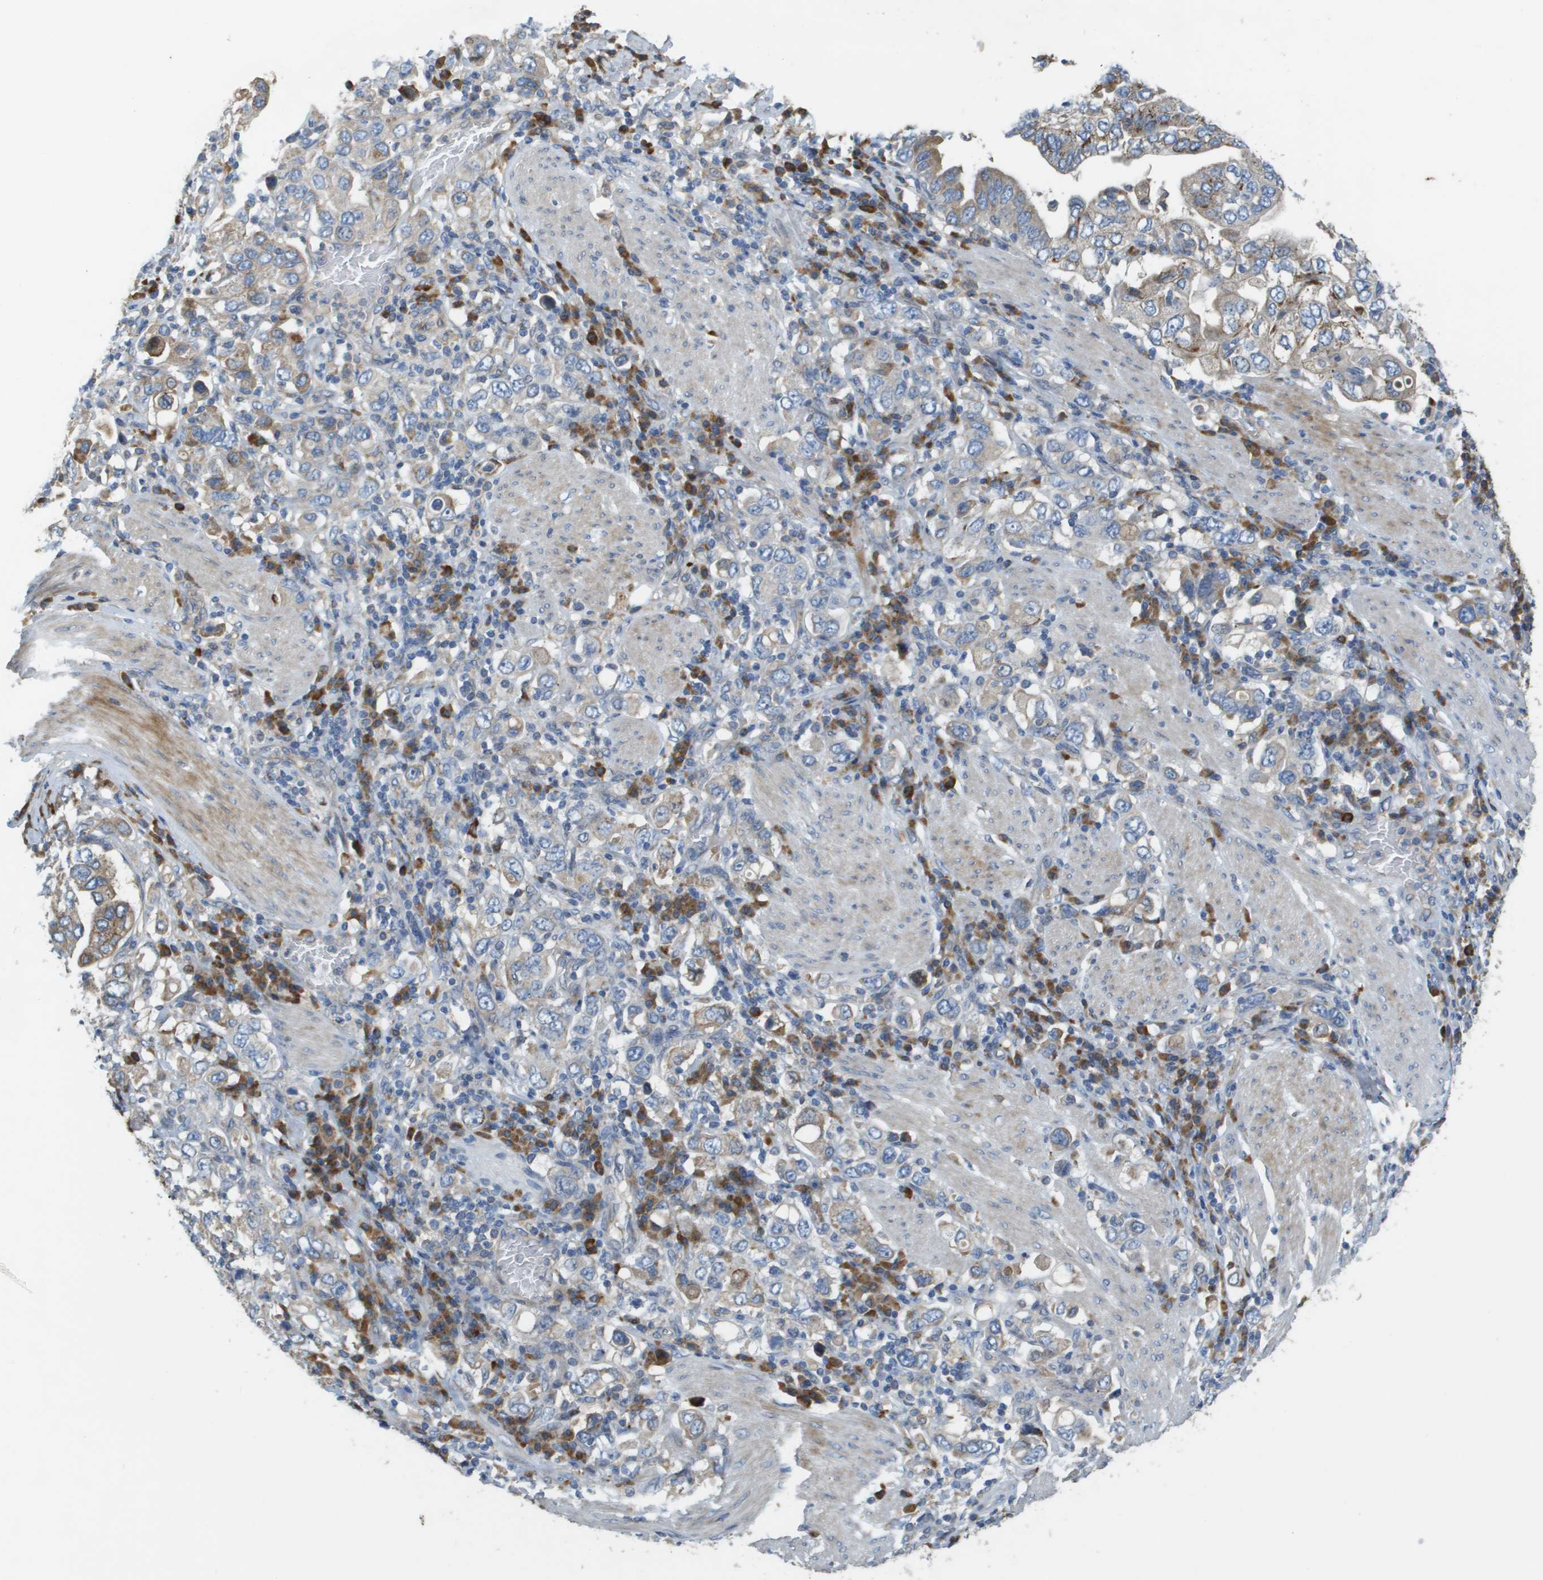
{"staining": {"intensity": "moderate", "quantity": "<25%", "location": "cytoplasmic/membranous"}, "tissue": "stomach cancer", "cell_type": "Tumor cells", "image_type": "cancer", "snomed": [{"axis": "morphology", "description": "Adenocarcinoma, NOS"}, {"axis": "topography", "description": "Stomach, upper"}], "caption": "Immunohistochemical staining of human stomach cancer shows low levels of moderate cytoplasmic/membranous staining in about <25% of tumor cells.", "gene": "CASP10", "patient": {"sex": "male", "age": 62}}